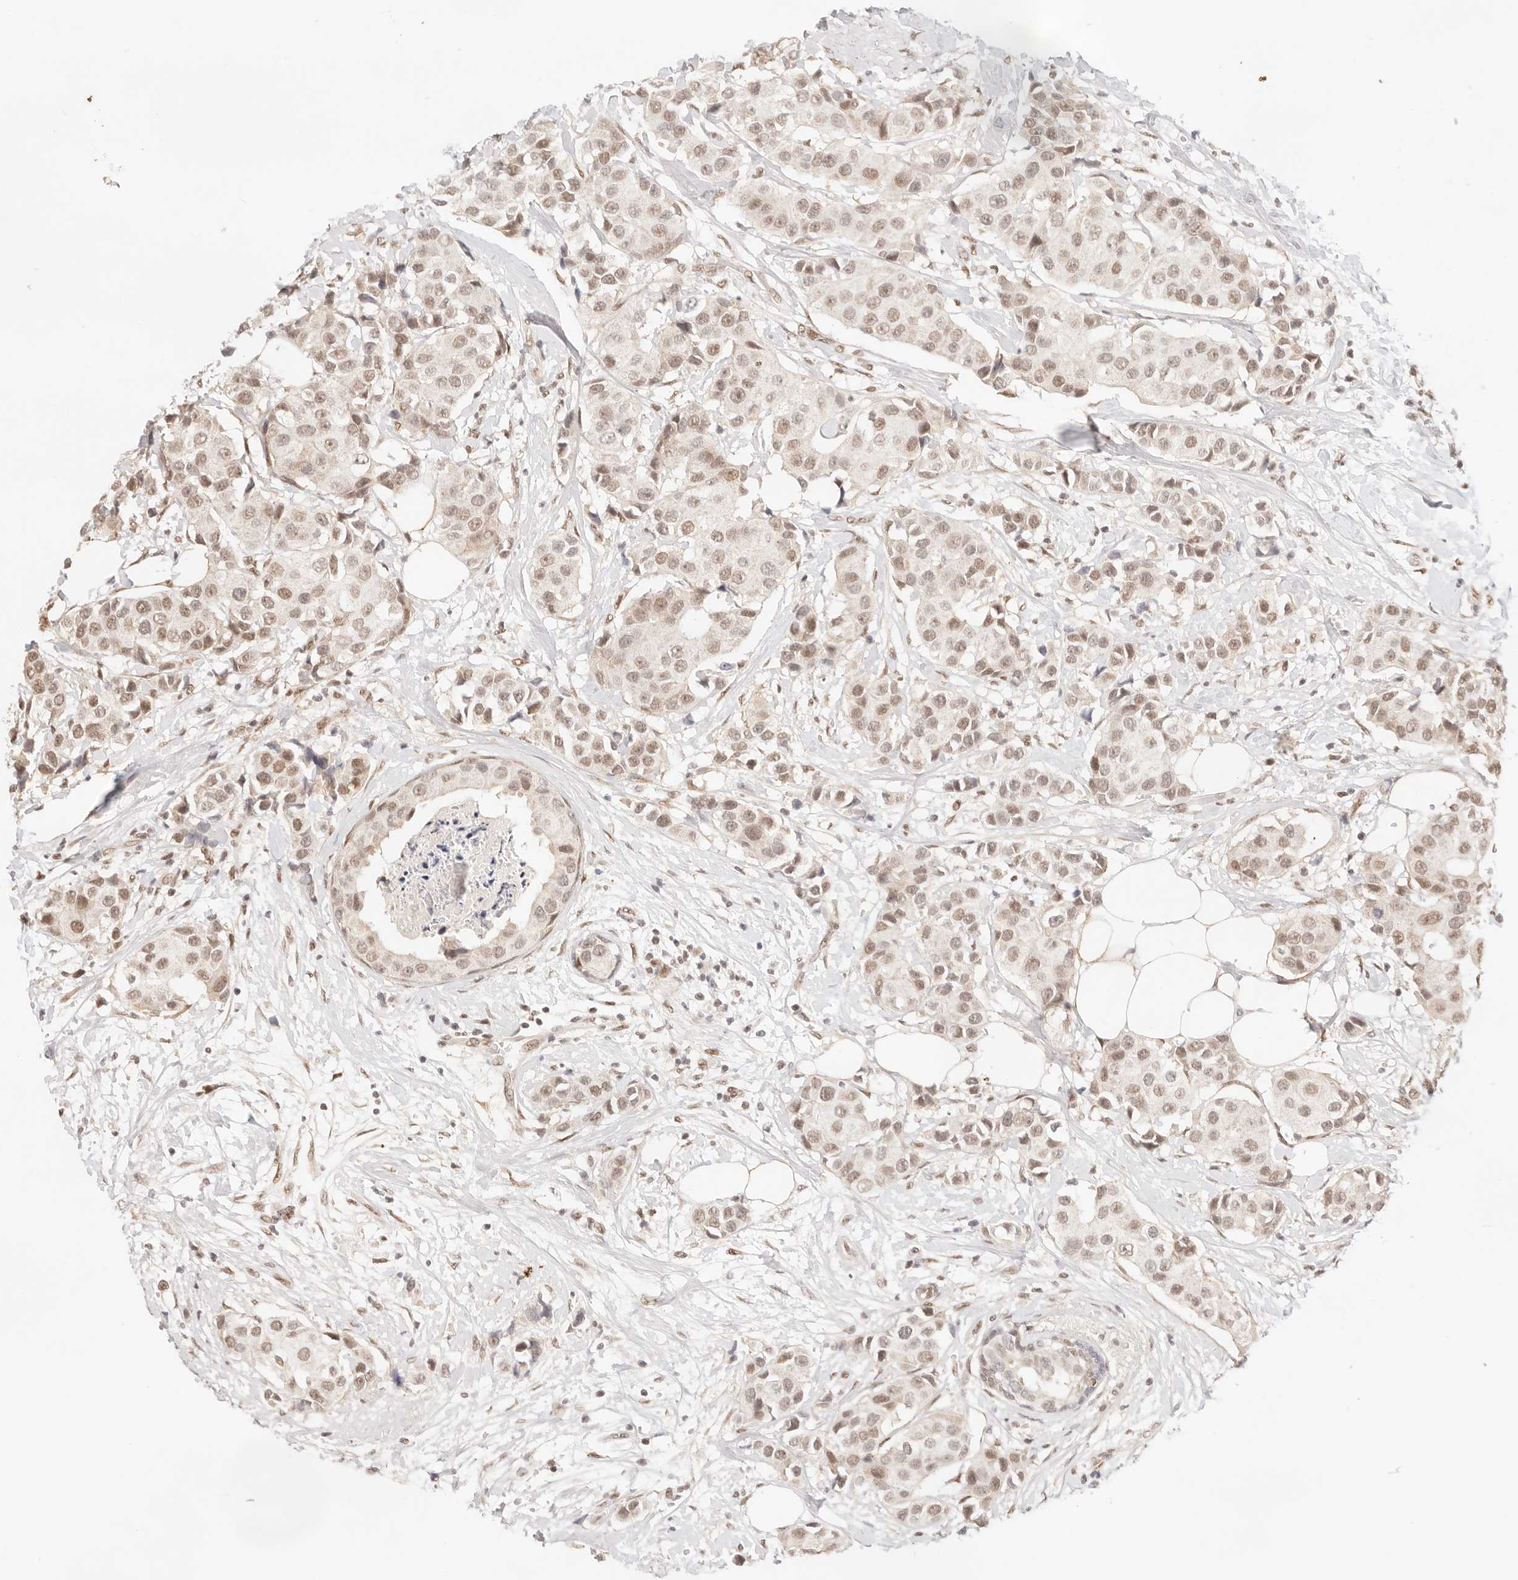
{"staining": {"intensity": "moderate", "quantity": ">75%", "location": "nuclear"}, "tissue": "breast cancer", "cell_type": "Tumor cells", "image_type": "cancer", "snomed": [{"axis": "morphology", "description": "Normal tissue, NOS"}, {"axis": "morphology", "description": "Duct carcinoma"}, {"axis": "topography", "description": "Breast"}], "caption": "Moderate nuclear protein staining is appreciated in about >75% of tumor cells in breast cancer. The staining was performed using DAB to visualize the protein expression in brown, while the nuclei were stained in blue with hematoxylin (Magnification: 20x).", "gene": "GTF2E2", "patient": {"sex": "female", "age": 39}}